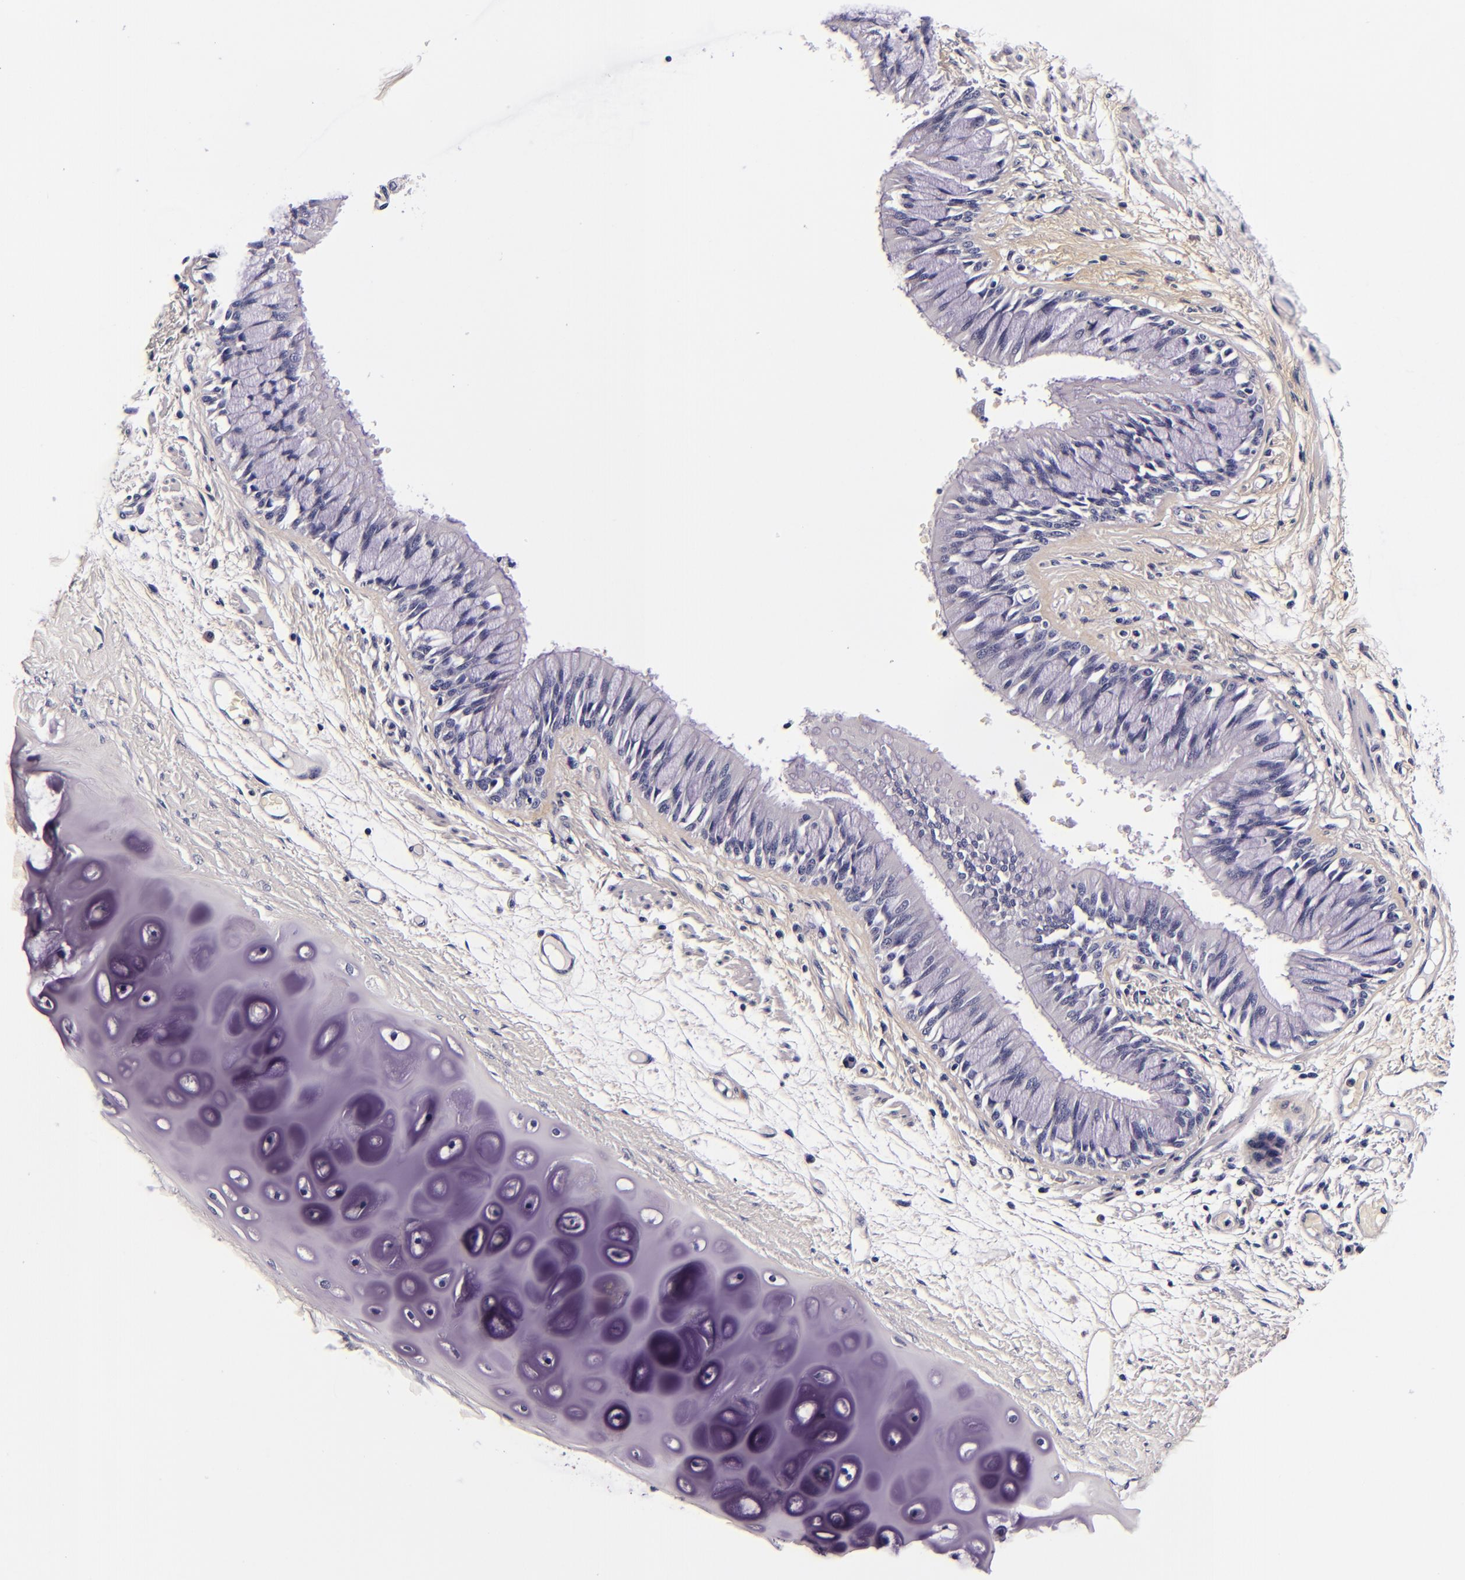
{"staining": {"intensity": "negative", "quantity": "none", "location": "none"}, "tissue": "bronchus", "cell_type": "Respiratory epithelial cells", "image_type": "normal", "snomed": [{"axis": "morphology", "description": "Normal tissue, NOS"}, {"axis": "topography", "description": "Cartilage tissue"}, {"axis": "topography", "description": "Bronchus"}, {"axis": "topography", "description": "Lung"}, {"axis": "topography", "description": "Peripheral nerve tissue"}], "caption": "Immunohistochemistry (IHC) of normal bronchus reveals no positivity in respiratory epithelial cells. Nuclei are stained in blue.", "gene": "FBN1", "patient": {"sex": "female", "age": 49}}